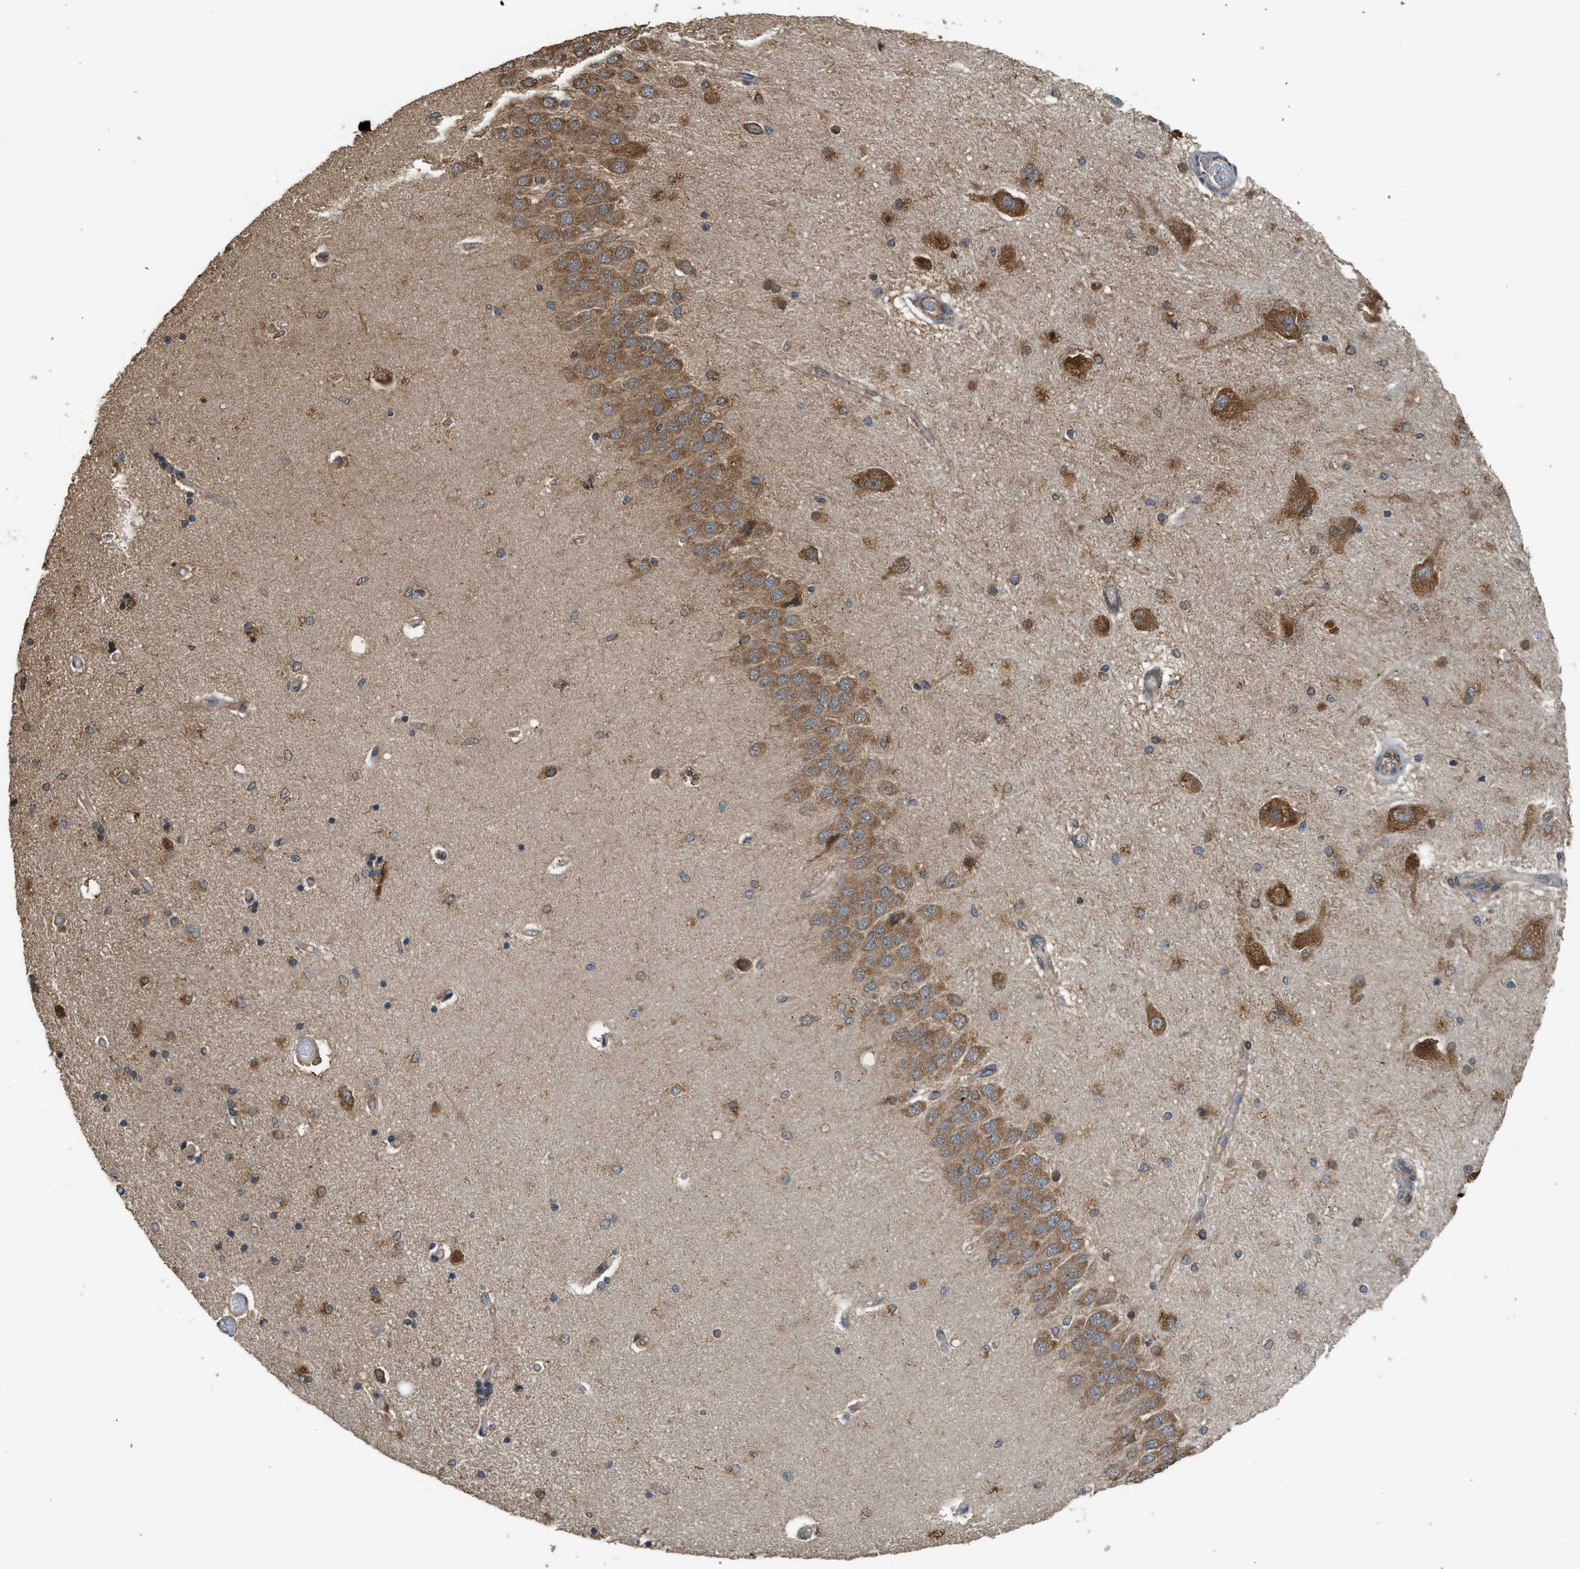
{"staining": {"intensity": "moderate", "quantity": ">75%", "location": "cytoplasmic/membranous"}, "tissue": "hippocampus", "cell_type": "Glial cells", "image_type": "normal", "snomed": [{"axis": "morphology", "description": "Normal tissue, NOS"}, {"axis": "topography", "description": "Hippocampus"}], "caption": "Immunohistochemical staining of unremarkable hippocampus demonstrates medium levels of moderate cytoplasmic/membranous positivity in approximately >75% of glial cells.", "gene": "HIP1R", "patient": {"sex": "female", "age": 54}}